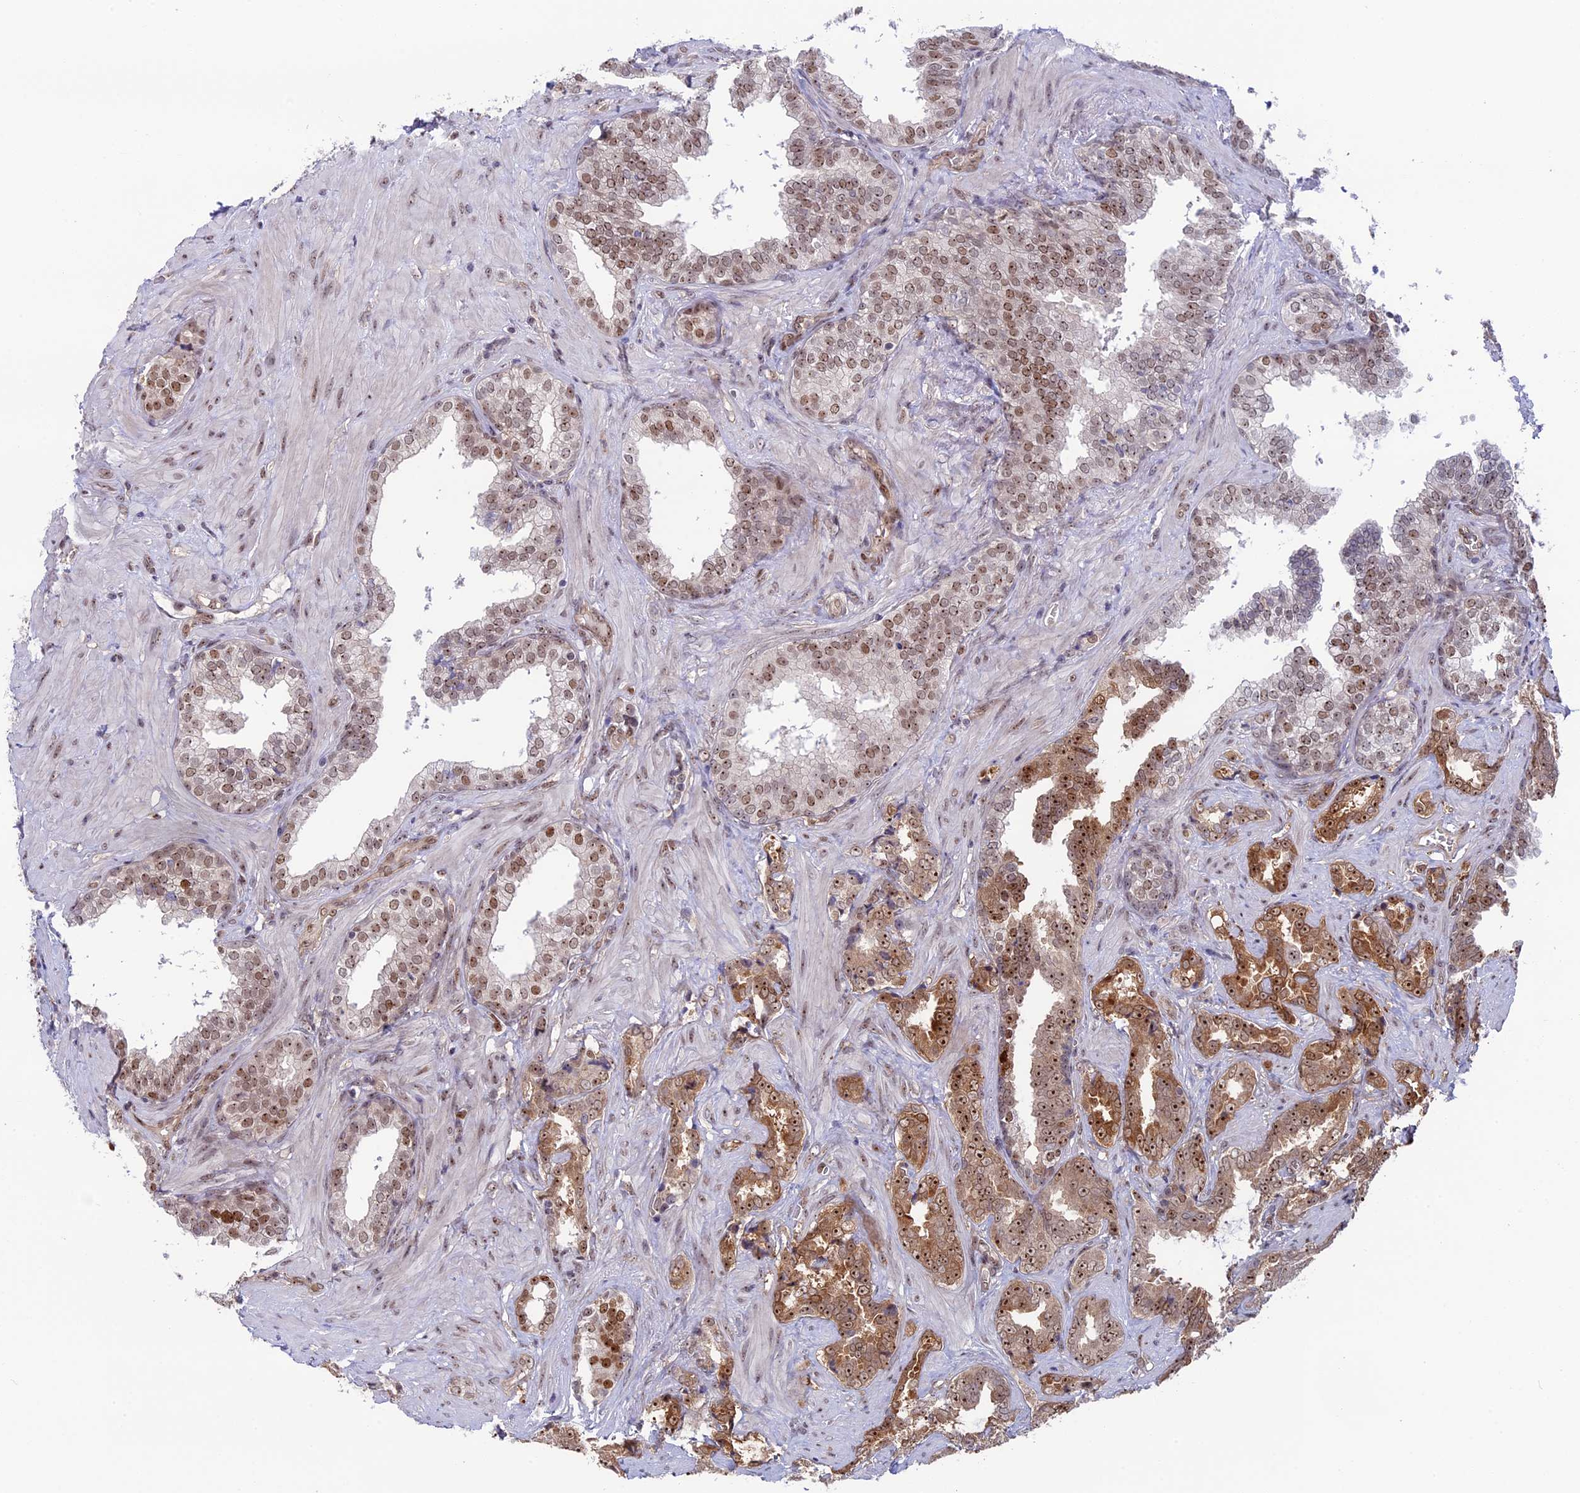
{"staining": {"intensity": "moderate", "quantity": ">75%", "location": "cytoplasmic/membranous,nuclear"}, "tissue": "prostate cancer", "cell_type": "Tumor cells", "image_type": "cancer", "snomed": [{"axis": "morphology", "description": "Adenocarcinoma, High grade"}, {"axis": "topography", "description": "Prostate and seminal vesicle, NOS"}], "caption": "This is a photomicrograph of IHC staining of prostate adenocarcinoma (high-grade), which shows moderate positivity in the cytoplasmic/membranous and nuclear of tumor cells.", "gene": "CCDC86", "patient": {"sex": "male", "age": 67}}